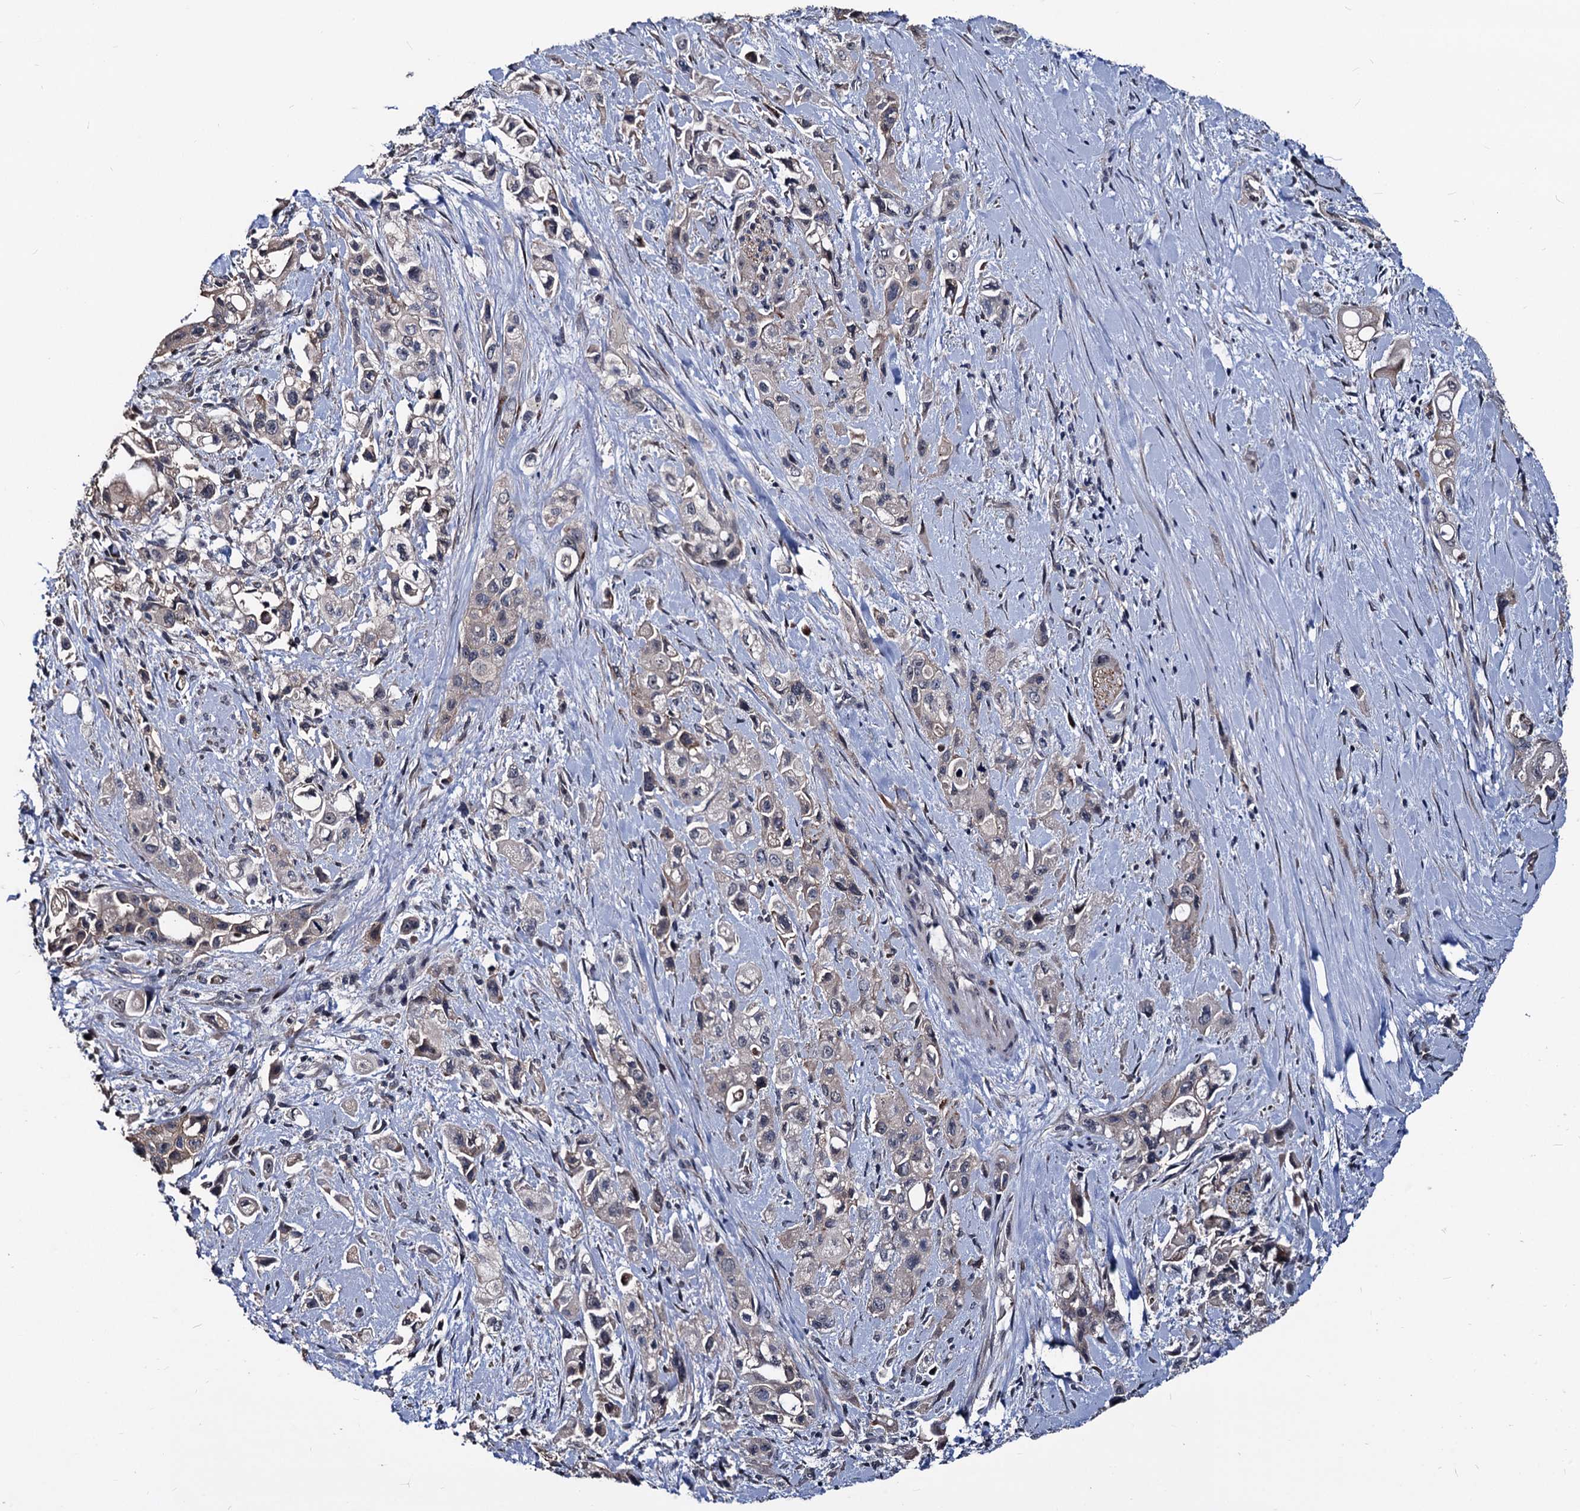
{"staining": {"intensity": "weak", "quantity": "<25%", "location": "cytoplasmic/membranous"}, "tissue": "pancreatic cancer", "cell_type": "Tumor cells", "image_type": "cancer", "snomed": [{"axis": "morphology", "description": "Adenocarcinoma, NOS"}, {"axis": "topography", "description": "Pancreas"}], "caption": "DAB immunohistochemical staining of human pancreatic cancer reveals no significant expression in tumor cells.", "gene": "SMAGP", "patient": {"sex": "female", "age": 66}}